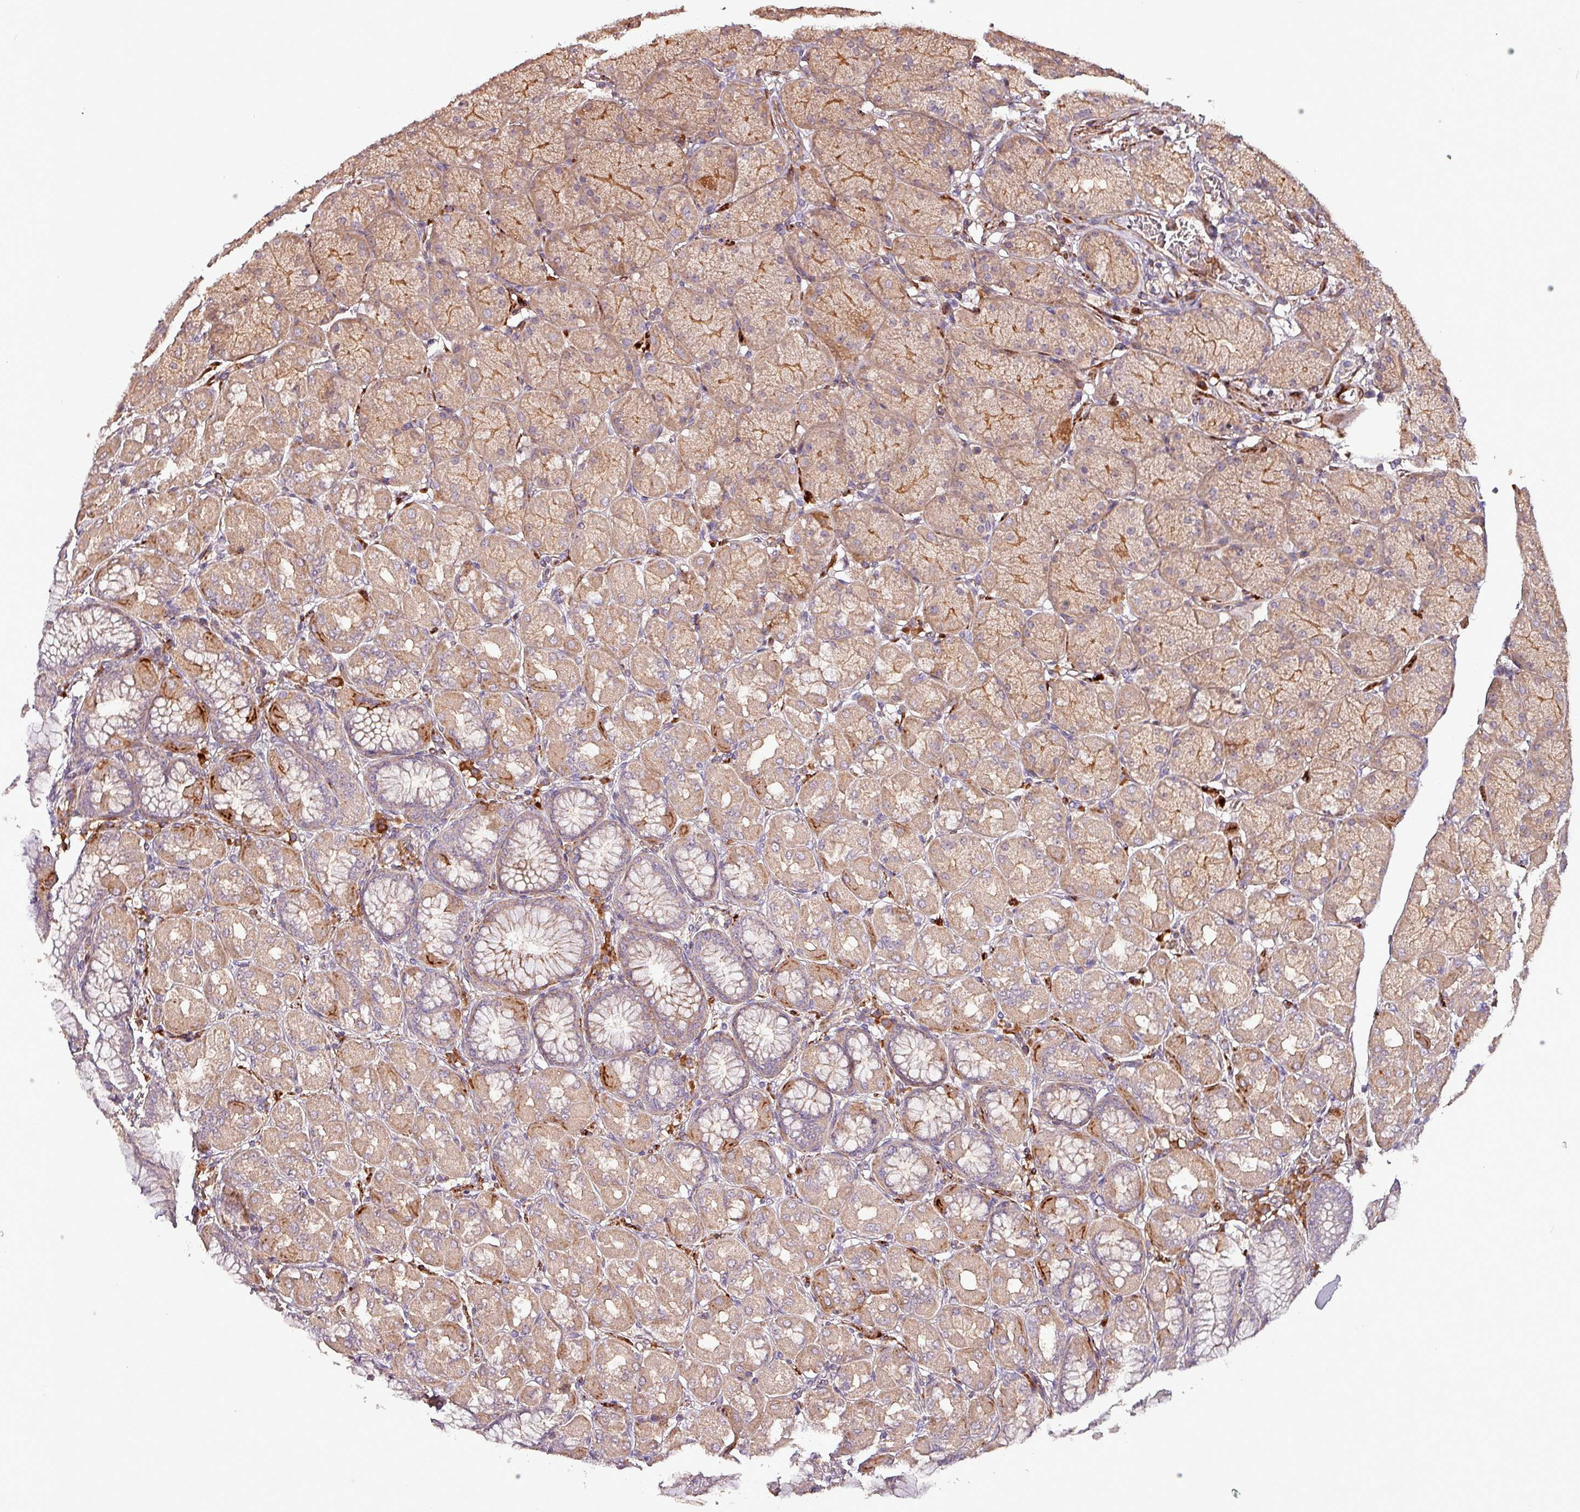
{"staining": {"intensity": "moderate", "quantity": ">75%", "location": "cytoplasmic/membranous"}, "tissue": "stomach", "cell_type": "Glandular cells", "image_type": "normal", "snomed": [{"axis": "morphology", "description": "Normal tissue, NOS"}, {"axis": "topography", "description": "Stomach, upper"}], "caption": "The histopathology image displays immunohistochemical staining of benign stomach. There is moderate cytoplasmic/membranous positivity is seen in approximately >75% of glandular cells. (Brightfield microscopy of DAB IHC at high magnification).", "gene": "TPRA1", "patient": {"sex": "female", "age": 56}}